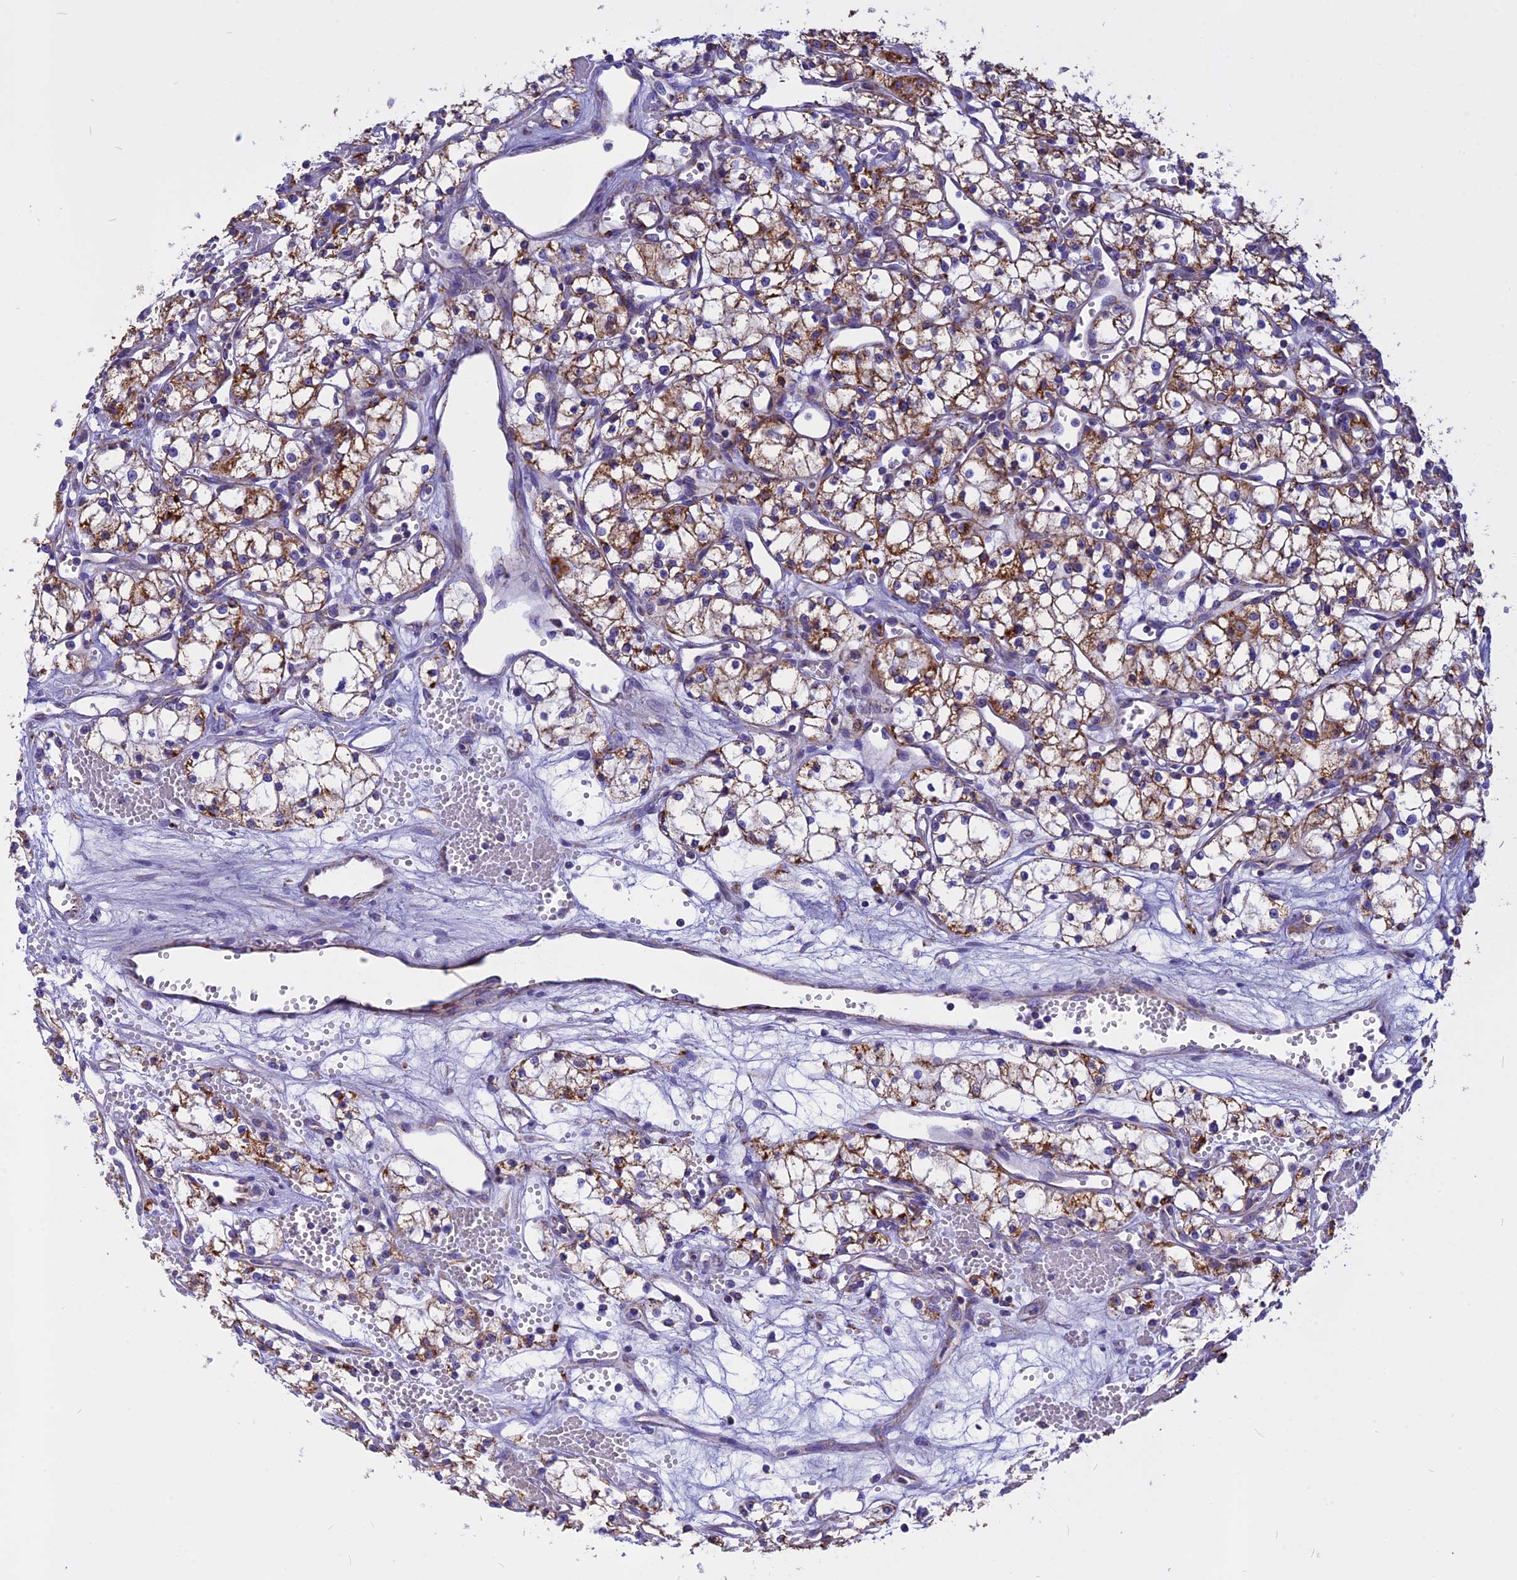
{"staining": {"intensity": "moderate", "quantity": ">75%", "location": "cytoplasmic/membranous"}, "tissue": "renal cancer", "cell_type": "Tumor cells", "image_type": "cancer", "snomed": [{"axis": "morphology", "description": "Adenocarcinoma, NOS"}, {"axis": "topography", "description": "Kidney"}], "caption": "High-magnification brightfield microscopy of renal cancer stained with DAB (3,3'-diaminobenzidine) (brown) and counterstained with hematoxylin (blue). tumor cells exhibit moderate cytoplasmic/membranous staining is seen in approximately>75% of cells.", "gene": "VDAC2", "patient": {"sex": "male", "age": 59}}